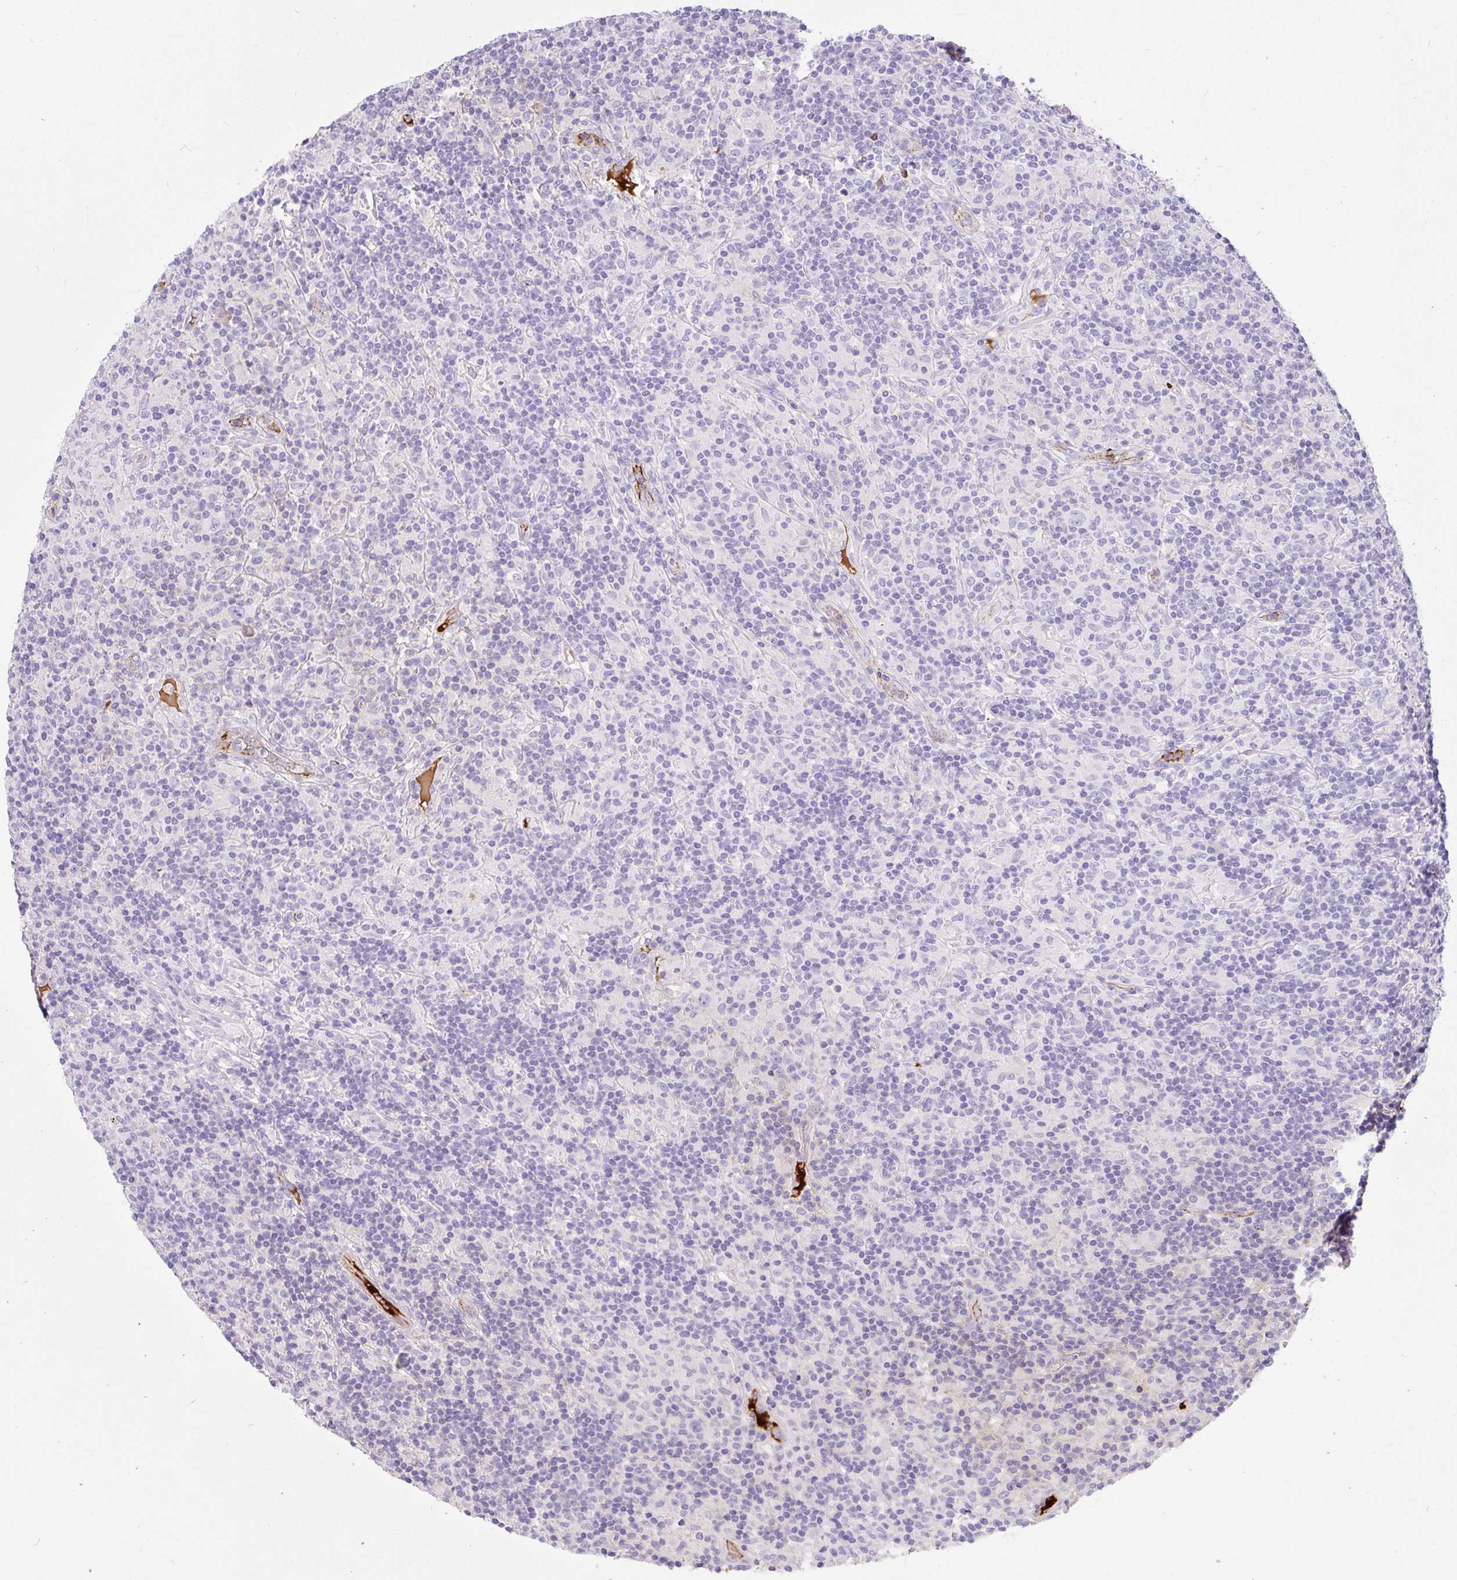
{"staining": {"intensity": "negative", "quantity": "none", "location": "none"}, "tissue": "lymphoma", "cell_type": "Tumor cells", "image_type": "cancer", "snomed": [{"axis": "morphology", "description": "Hodgkin's disease, NOS"}, {"axis": "topography", "description": "Lymph node"}], "caption": "This is a image of immunohistochemistry (IHC) staining of Hodgkin's disease, which shows no expression in tumor cells. (DAB immunohistochemistry with hematoxylin counter stain).", "gene": "APOC4-APOC2", "patient": {"sex": "male", "age": 70}}